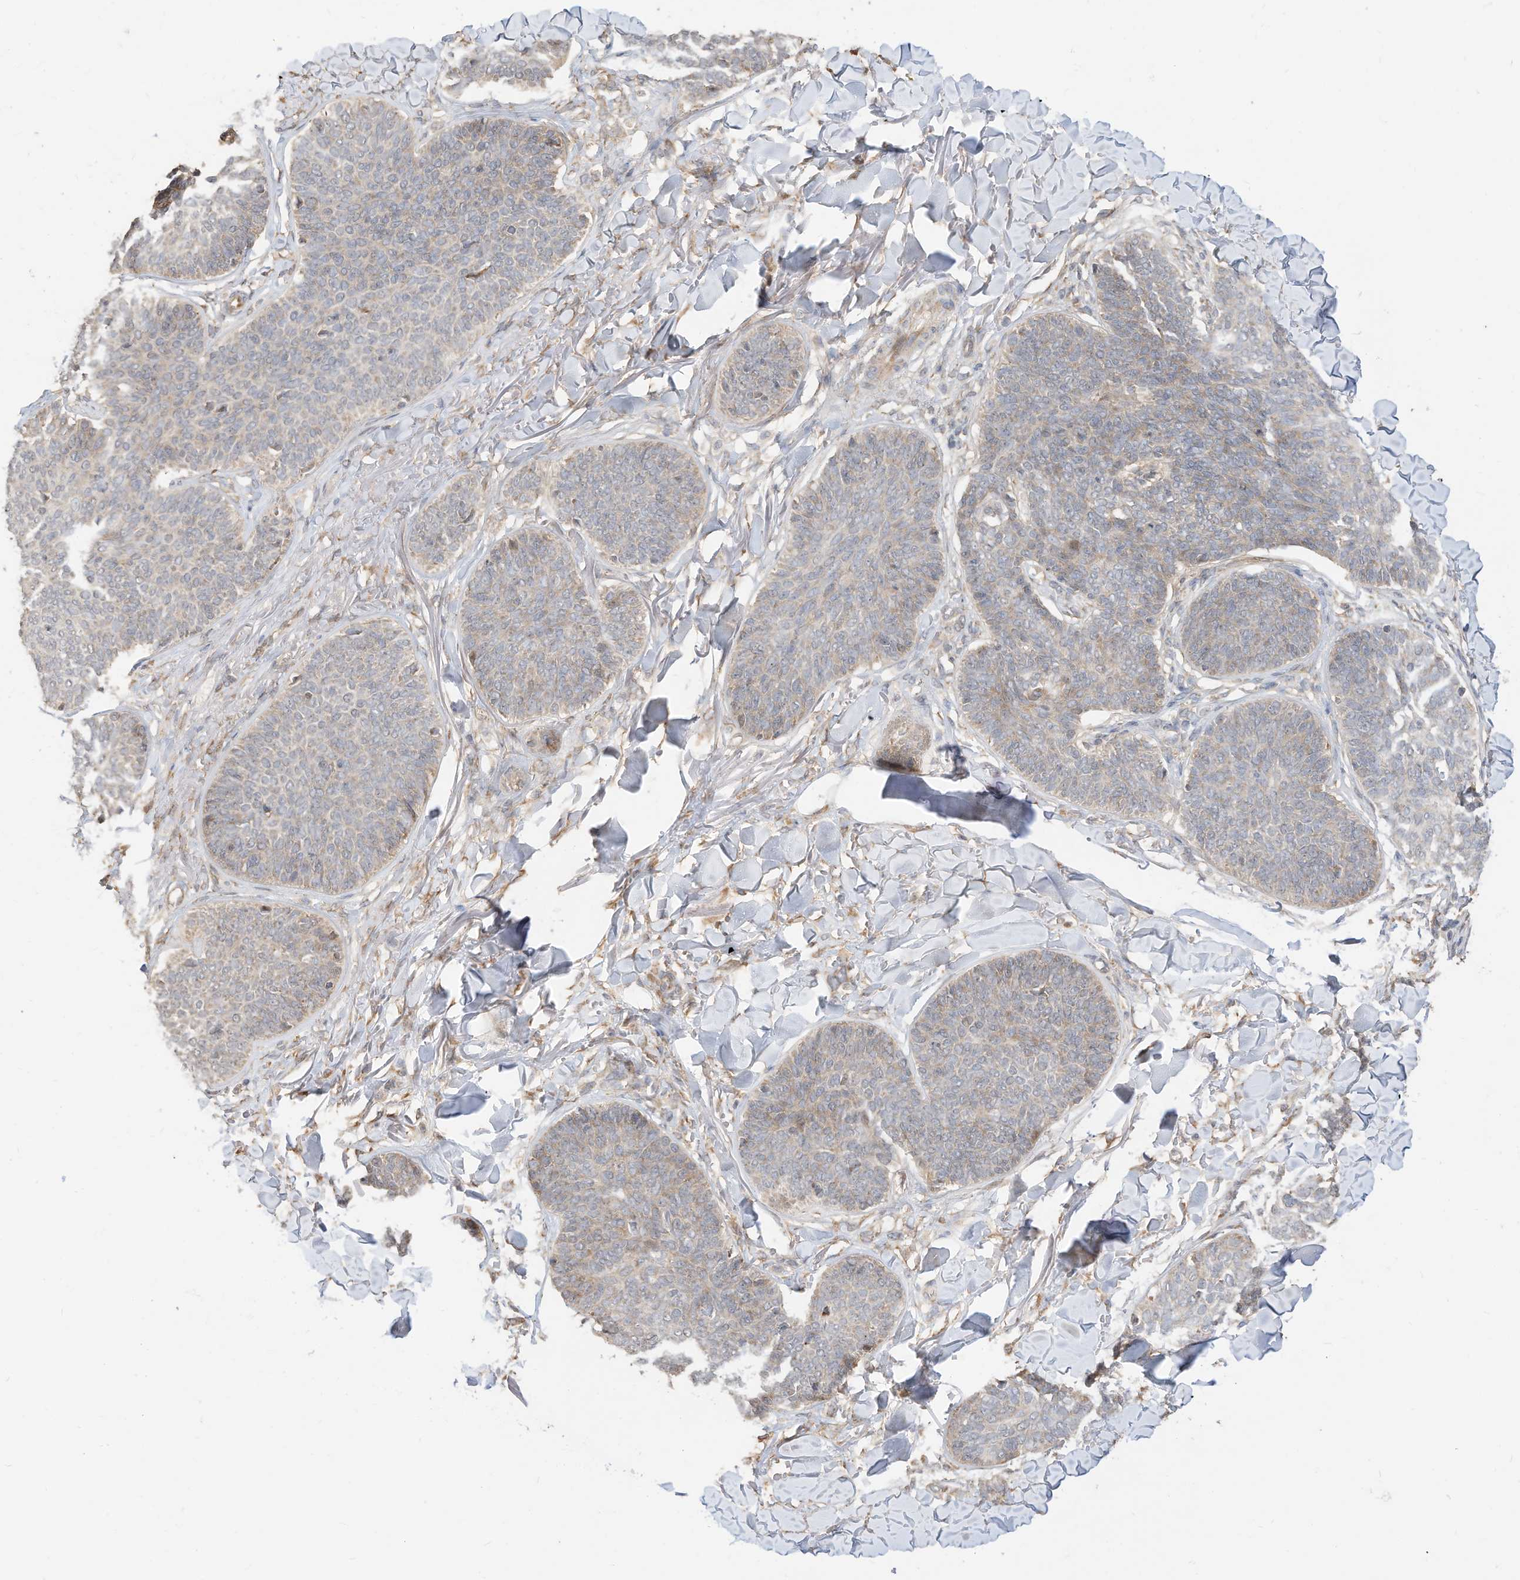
{"staining": {"intensity": "weak", "quantity": "25%-75%", "location": "cytoplasmic/membranous"}, "tissue": "skin cancer", "cell_type": "Tumor cells", "image_type": "cancer", "snomed": [{"axis": "morphology", "description": "Basal cell carcinoma"}, {"axis": "topography", "description": "Skin"}], "caption": "Weak cytoplasmic/membranous expression for a protein is present in approximately 25%-75% of tumor cells of skin basal cell carcinoma using immunohistochemistry (IHC).", "gene": "CAGE1", "patient": {"sex": "male", "age": 85}}